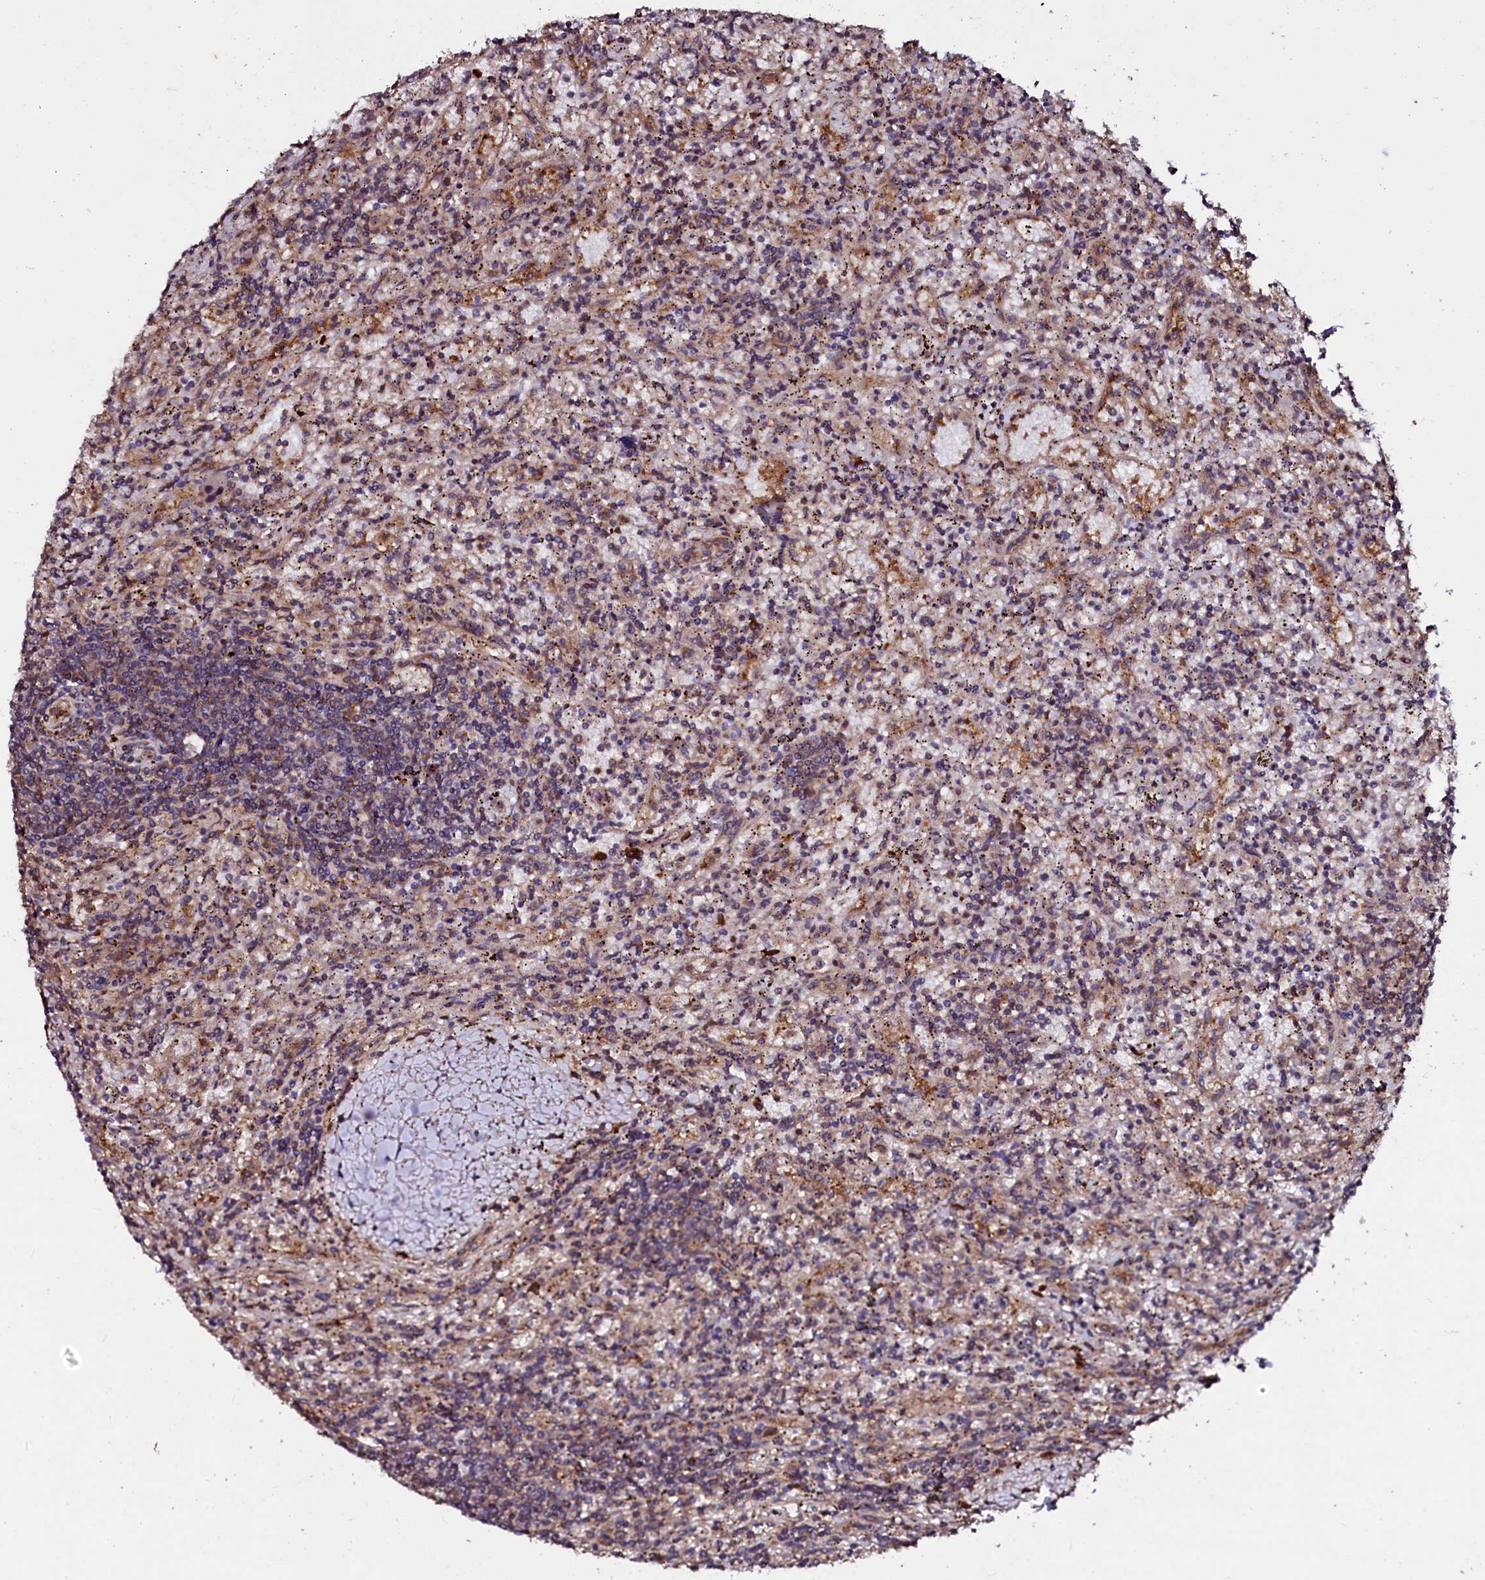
{"staining": {"intensity": "moderate", "quantity": "<25%", "location": "cytoplasmic/membranous"}, "tissue": "lymphoma", "cell_type": "Tumor cells", "image_type": "cancer", "snomed": [{"axis": "morphology", "description": "Malignant lymphoma, non-Hodgkin's type, Low grade"}, {"axis": "topography", "description": "Spleen"}], "caption": "High-magnification brightfield microscopy of lymphoma stained with DAB (3,3'-diaminobenzidine) (brown) and counterstained with hematoxylin (blue). tumor cells exhibit moderate cytoplasmic/membranous staining is appreciated in about<25% of cells. The protein of interest is shown in brown color, while the nuclei are stained blue.", "gene": "USPL1", "patient": {"sex": "male", "age": 76}}